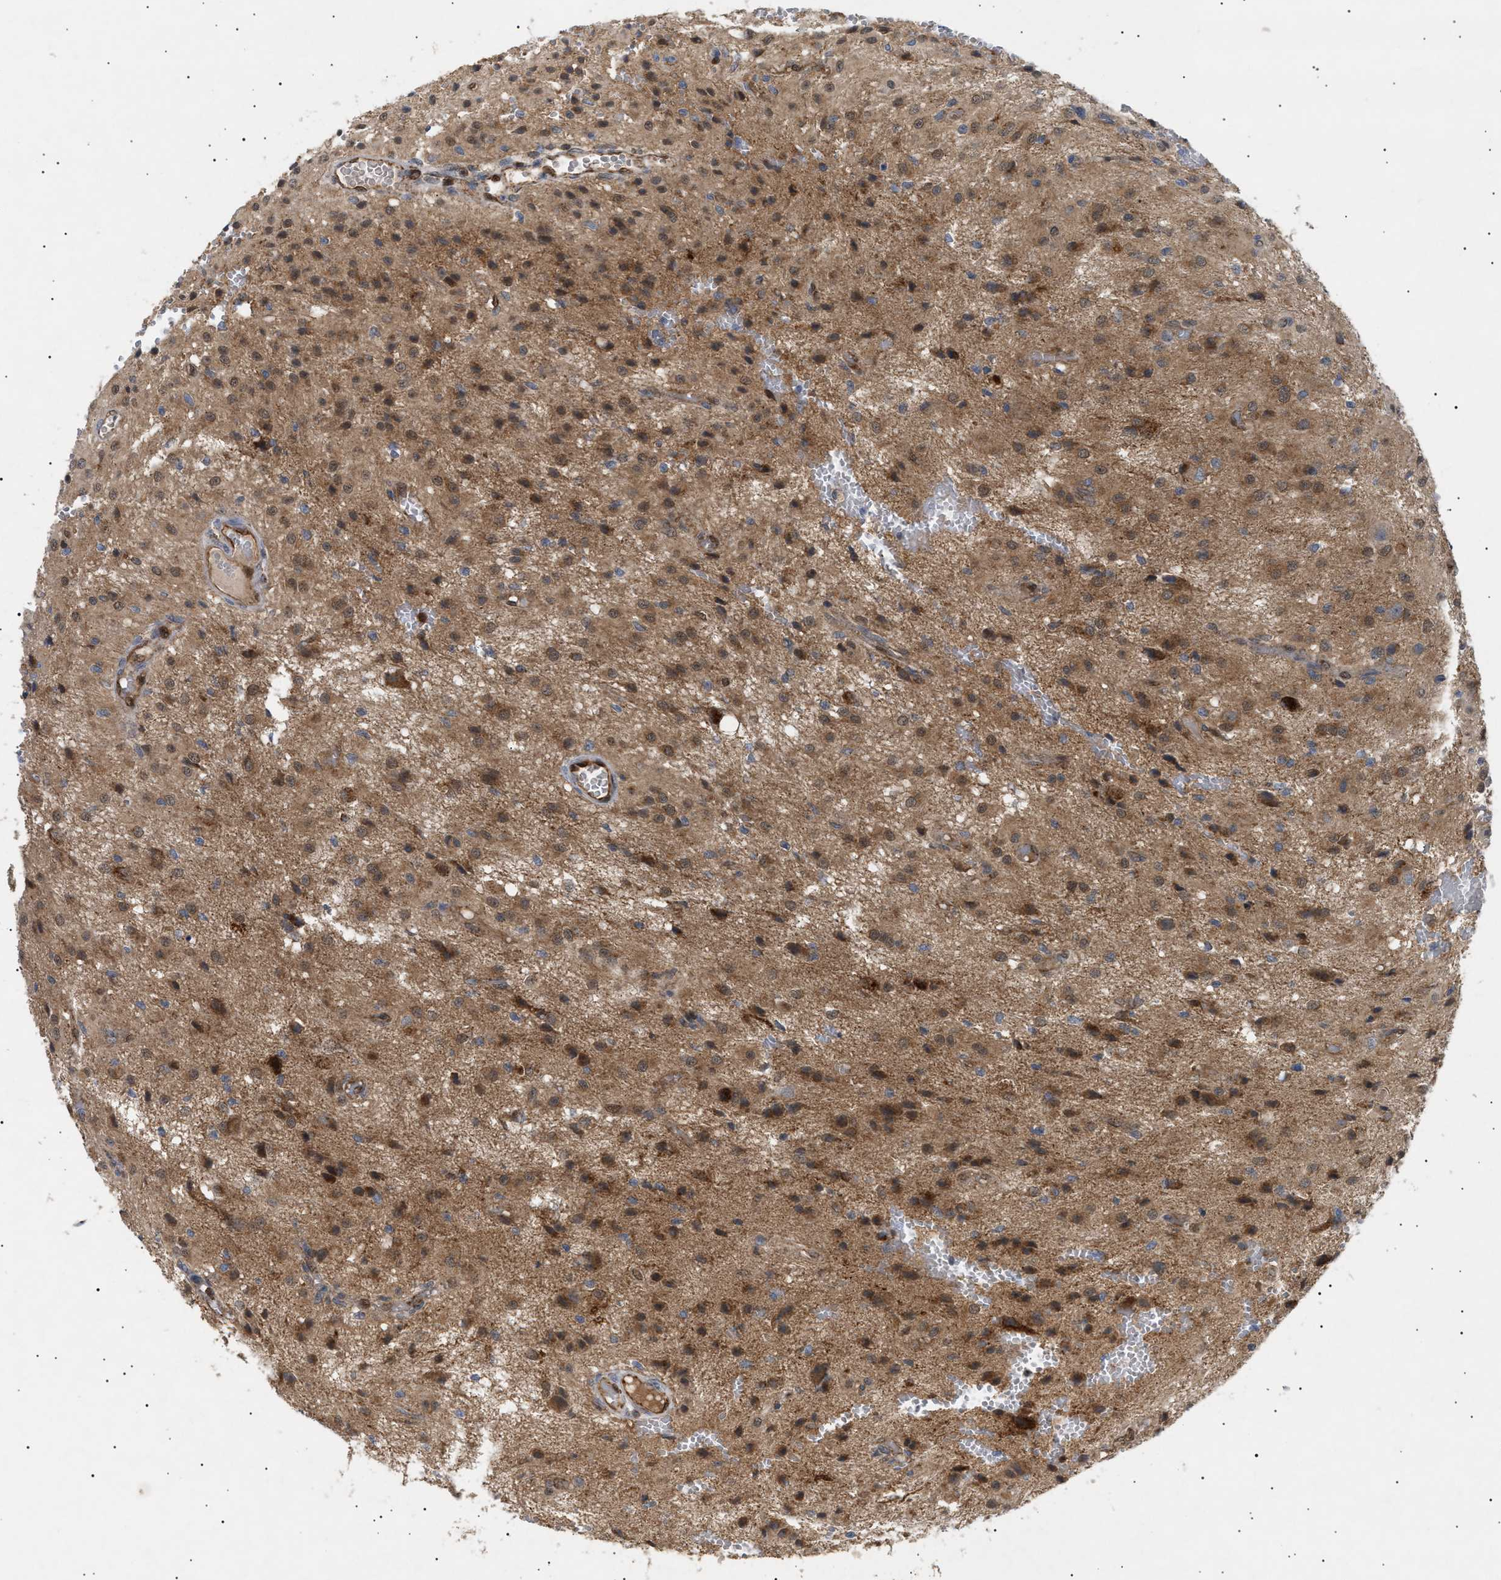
{"staining": {"intensity": "moderate", "quantity": "25%-75%", "location": "cytoplasmic/membranous"}, "tissue": "glioma", "cell_type": "Tumor cells", "image_type": "cancer", "snomed": [{"axis": "morphology", "description": "Glioma, malignant, High grade"}, {"axis": "topography", "description": "Brain"}], "caption": "Moderate cytoplasmic/membranous expression is present in approximately 25%-75% of tumor cells in malignant high-grade glioma.", "gene": "SIRT5", "patient": {"sex": "female", "age": 59}}